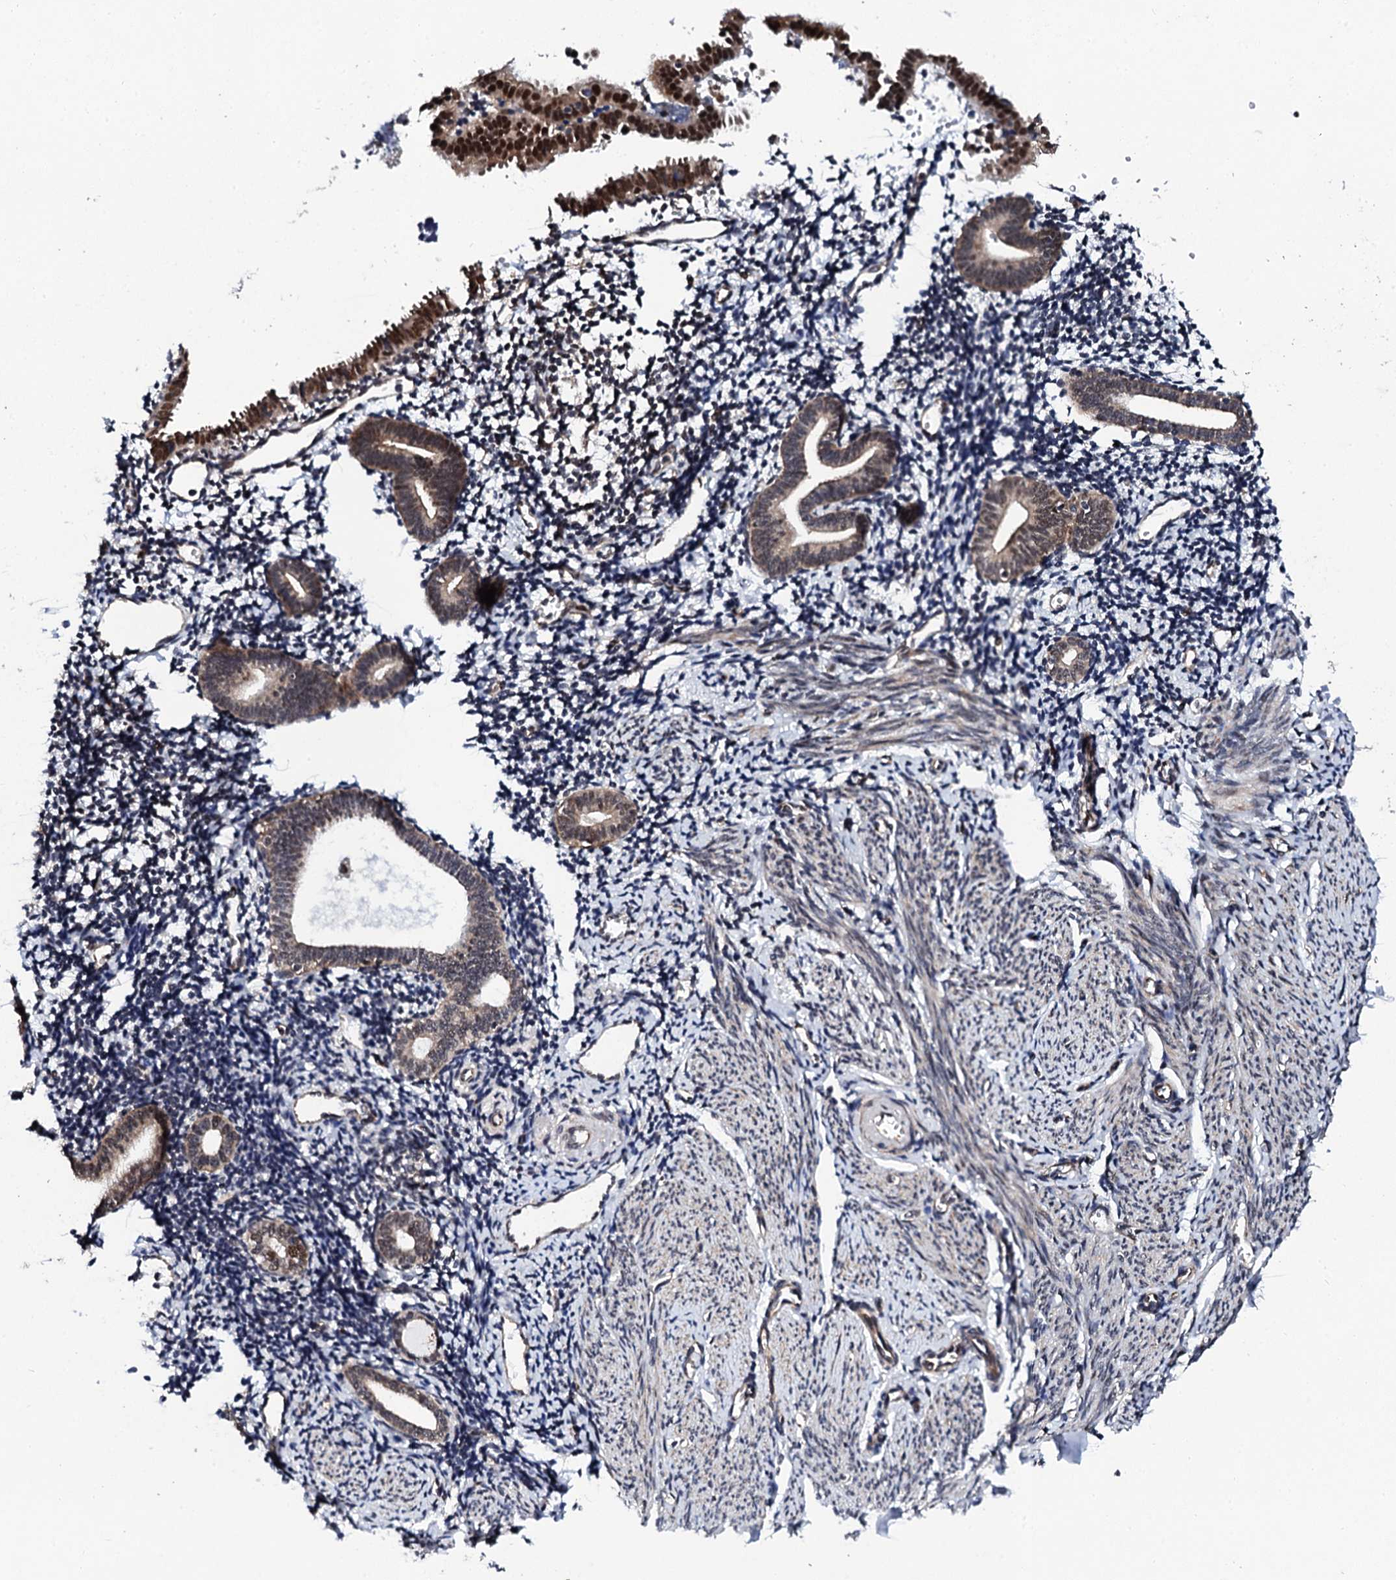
{"staining": {"intensity": "strong", "quantity": "25%-75%", "location": "nuclear"}, "tissue": "endometrium", "cell_type": "Cells in endometrial stroma", "image_type": "normal", "snomed": [{"axis": "morphology", "description": "Normal tissue, NOS"}, {"axis": "topography", "description": "Endometrium"}], "caption": "Cells in endometrial stroma demonstrate strong nuclear positivity in about 25%-75% of cells in benign endometrium. (IHC, brightfield microscopy, high magnification).", "gene": "CSTF3", "patient": {"sex": "female", "age": 56}}